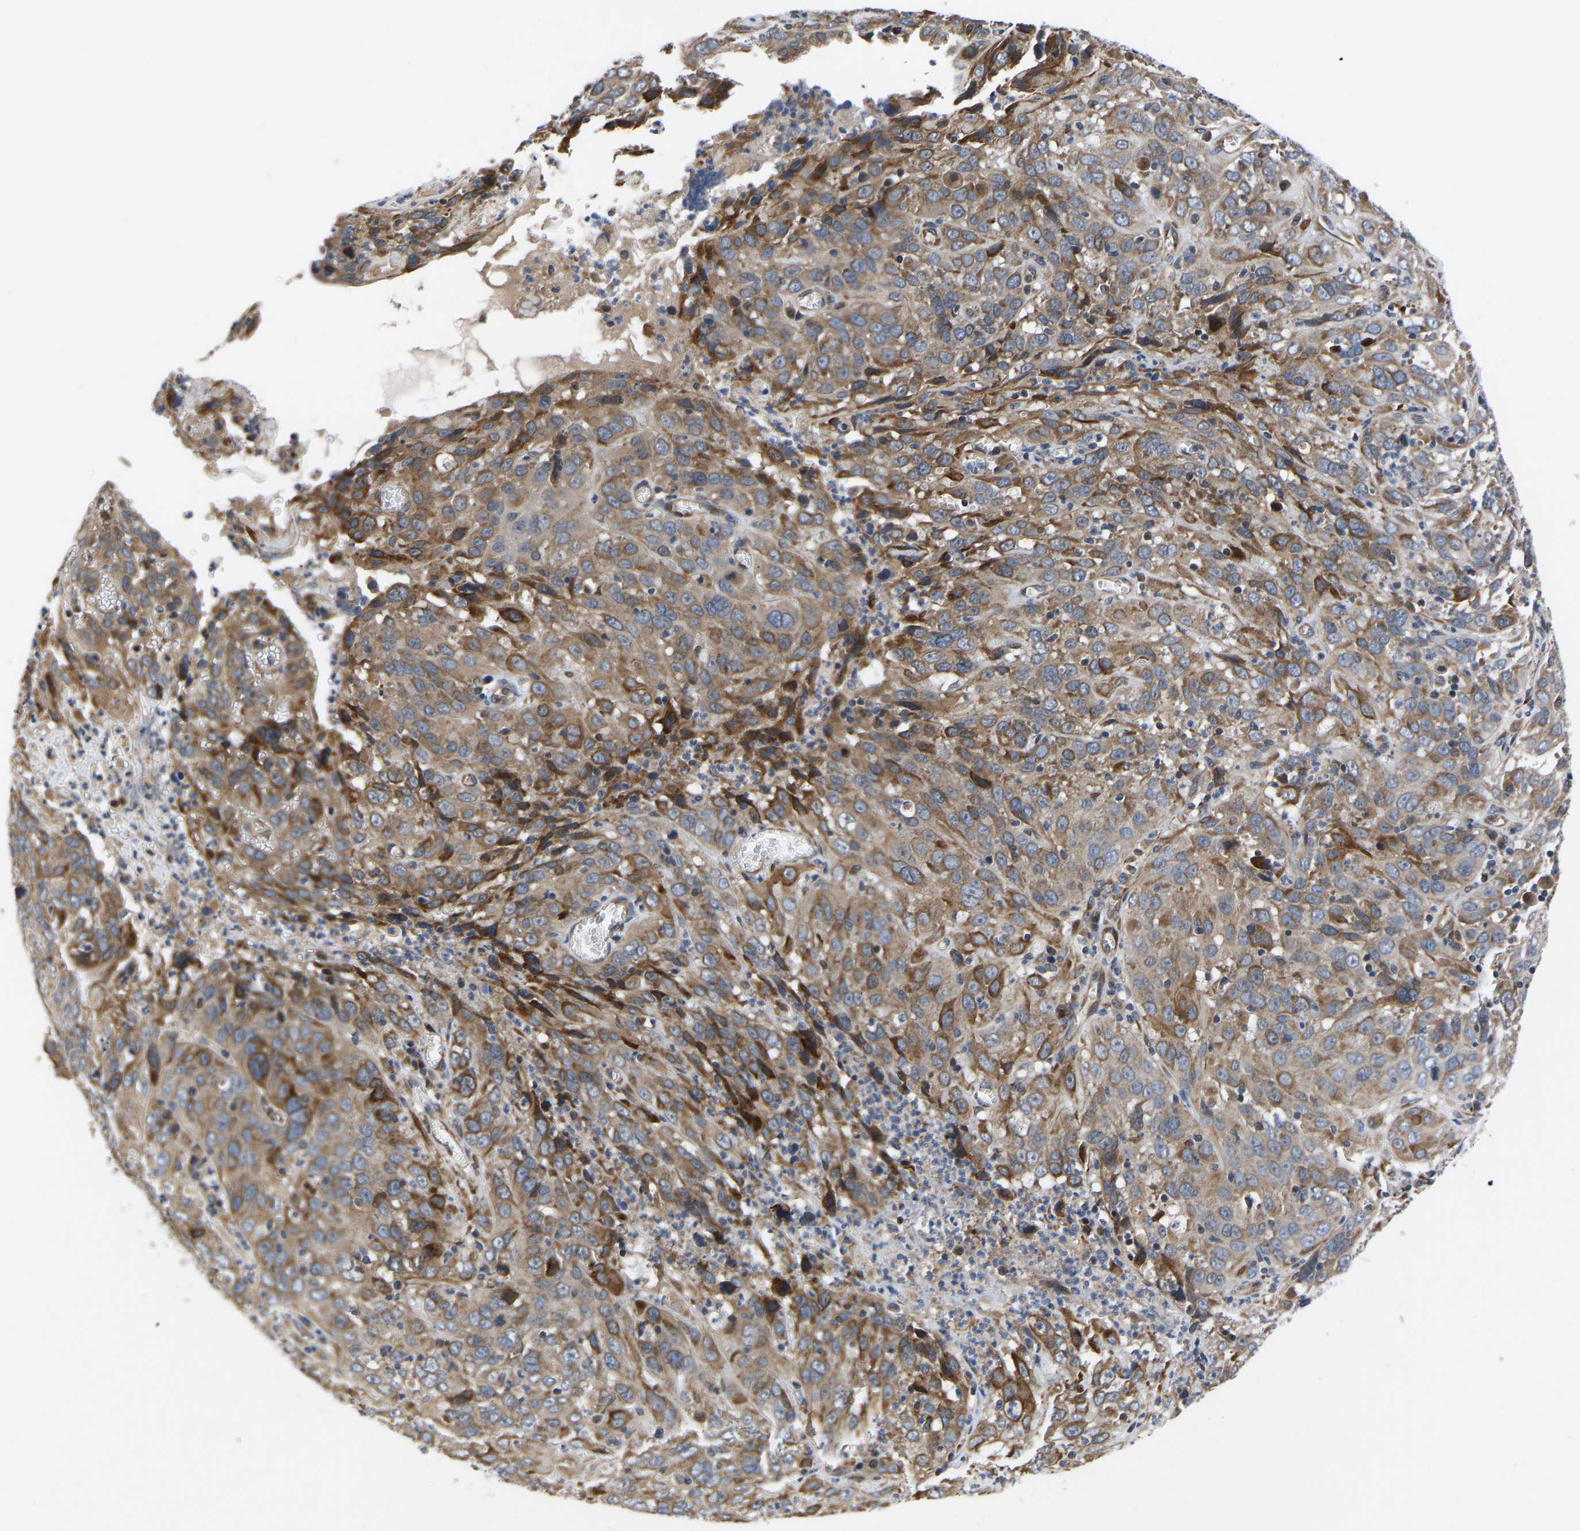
{"staining": {"intensity": "moderate", "quantity": ">75%", "location": "cytoplasmic/membranous"}, "tissue": "cervical cancer", "cell_type": "Tumor cells", "image_type": "cancer", "snomed": [{"axis": "morphology", "description": "Squamous cell carcinoma, NOS"}, {"axis": "topography", "description": "Cervix"}], "caption": "High-power microscopy captured an immunohistochemistry micrograph of cervical cancer (squamous cell carcinoma), revealing moderate cytoplasmic/membranous positivity in about >75% of tumor cells. The staining is performed using DAB brown chromogen to label protein expression. The nuclei are counter-stained blue using hematoxylin.", "gene": "FRRS1", "patient": {"sex": "female", "age": 32}}